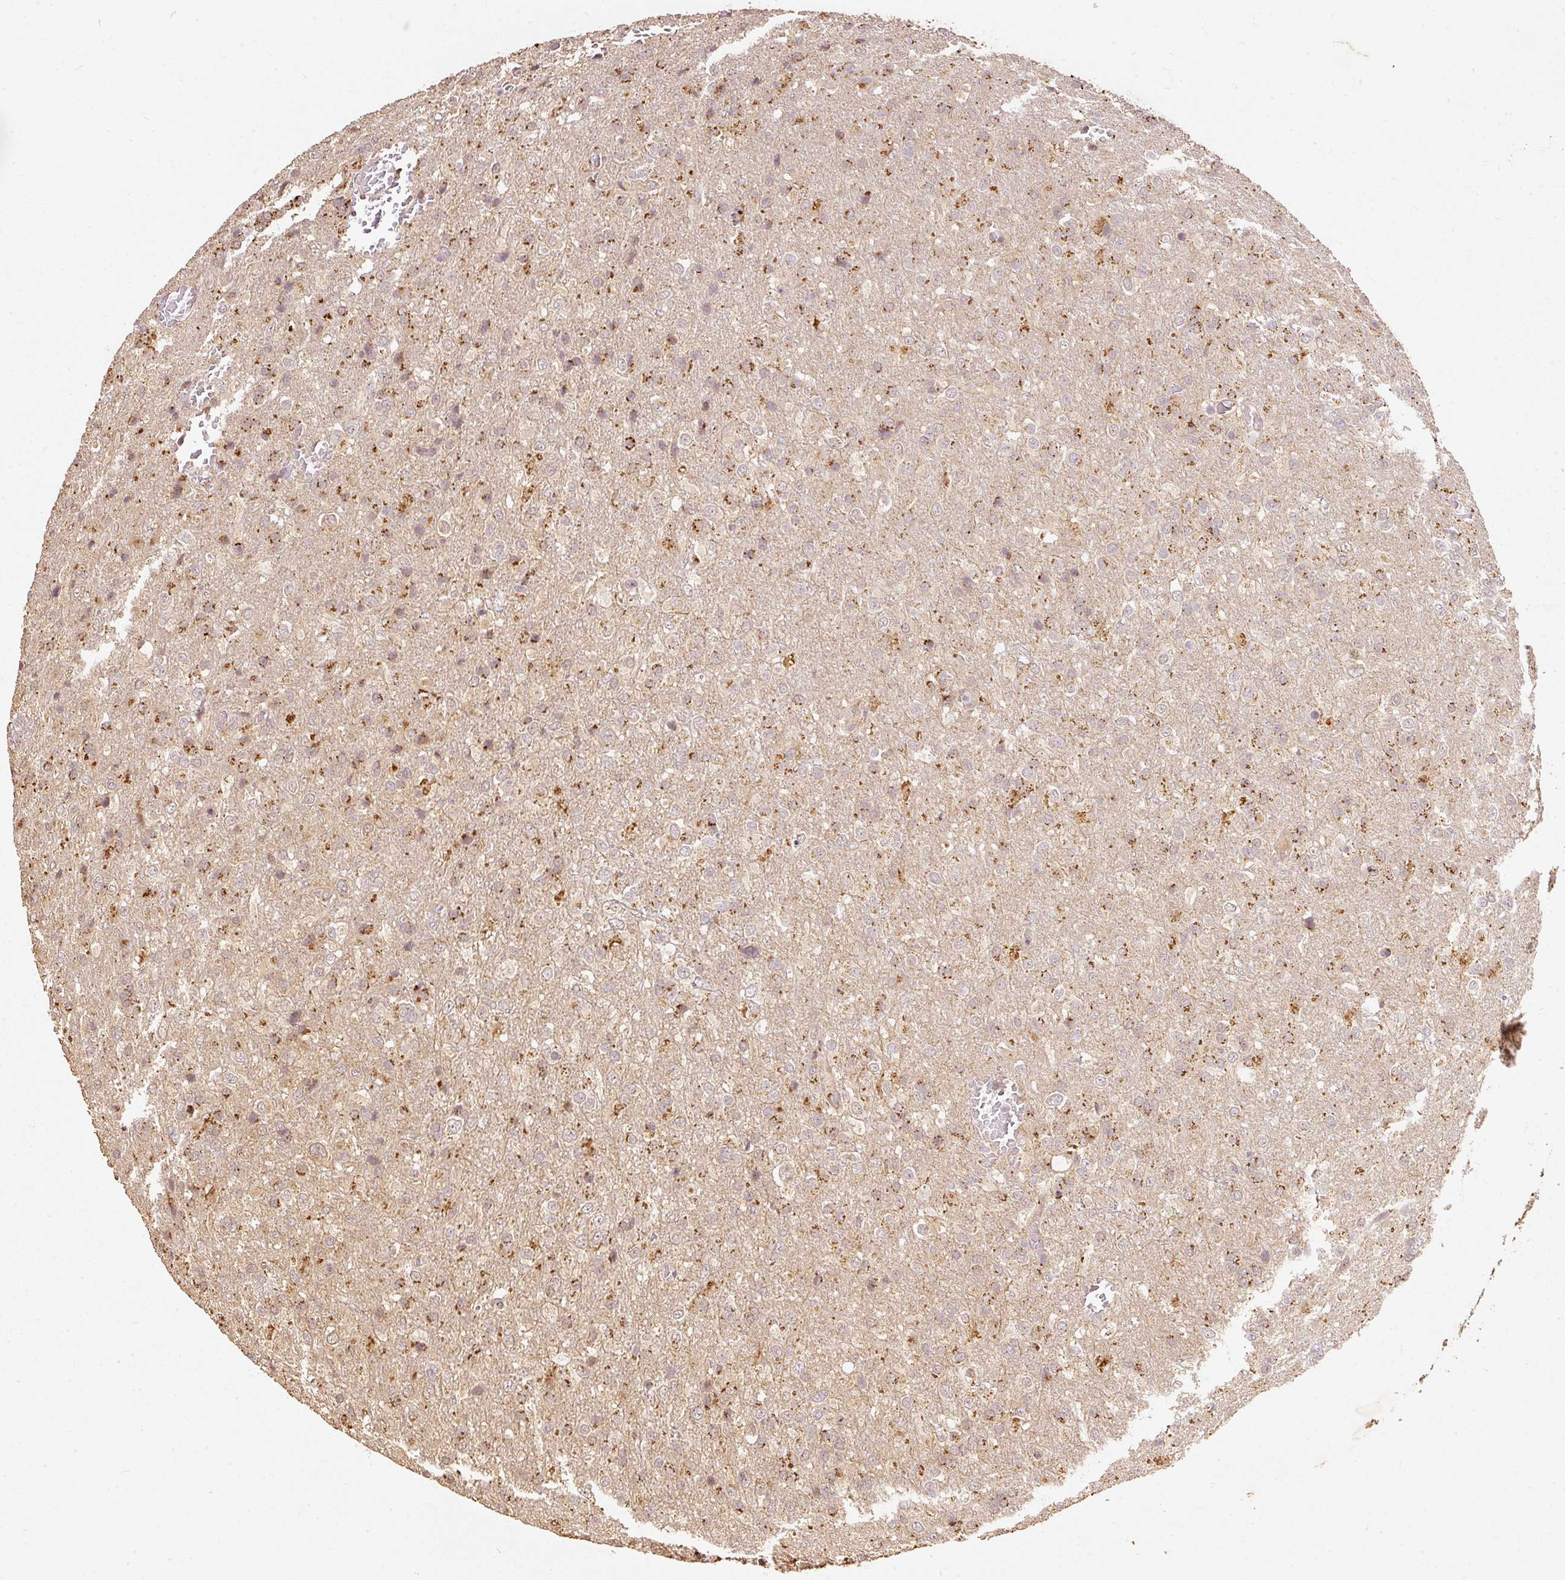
{"staining": {"intensity": "moderate", "quantity": ">75%", "location": "cytoplasmic/membranous"}, "tissue": "glioma", "cell_type": "Tumor cells", "image_type": "cancer", "snomed": [{"axis": "morphology", "description": "Glioma, malignant, High grade"}, {"axis": "topography", "description": "Brain"}], "caption": "The immunohistochemical stain shows moderate cytoplasmic/membranous expression in tumor cells of malignant high-grade glioma tissue. (Stains: DAB (3,3'-diaminobenzidine) in brown, nuclei in blue, Microscopy: brightfield microscopy at high magnification).", "gene": "FUT8", "patient": {"sex": "female", "age": 74}}